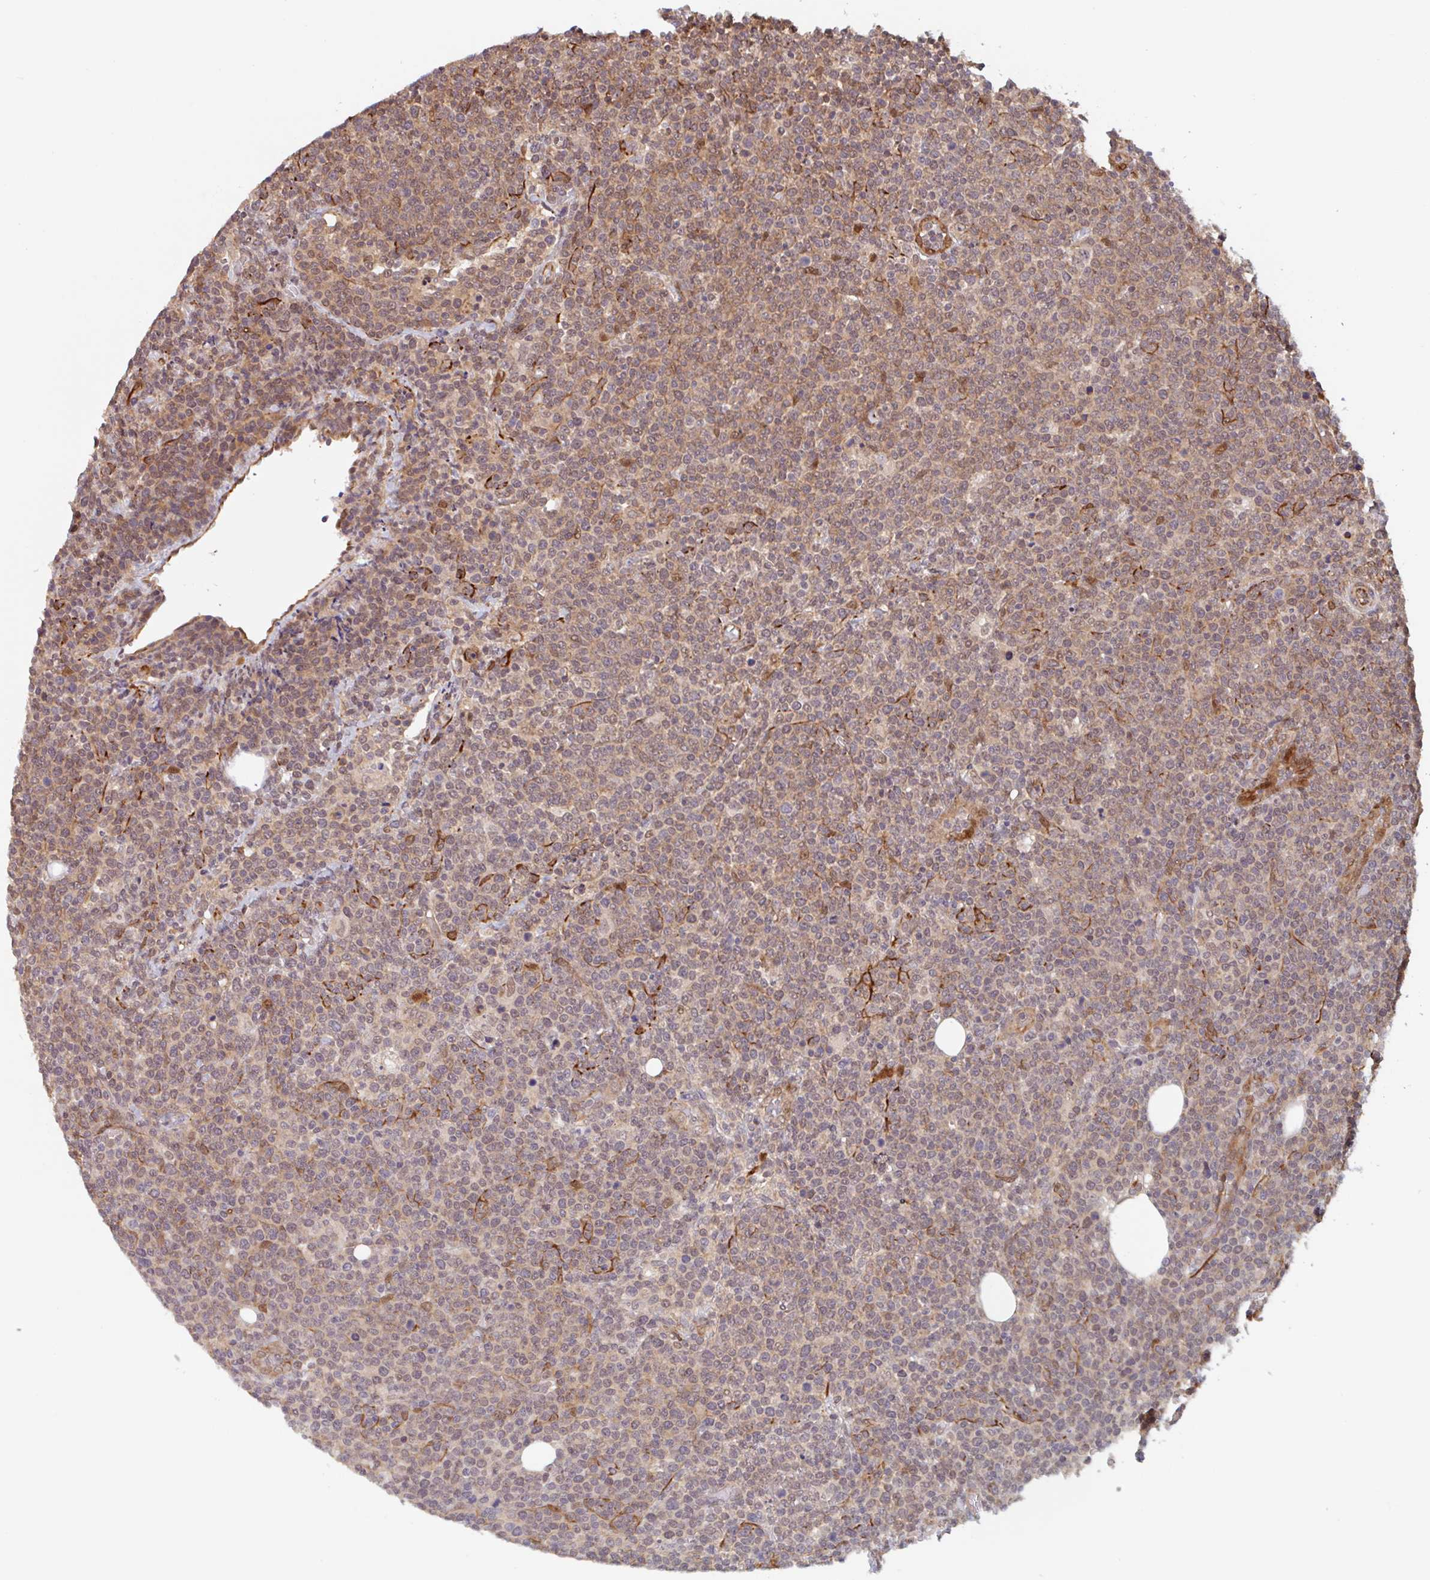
{"staining": {"intensity": "weak", "quantity": ">75%", "location": "cytoplasmic/membranous"}, "tissue": "lymphoma", "cell_type": "Tumor cells", "image_type": "cancer", "snomed": [{"axis": "morphology", "description": "Malignant lymphoma, non-Hodgkin's type, High grade"}, {"axis": "topography", "description": "Lymph node"}], "caption": "Protein analysis of lymphoma tissue exhibits weak cytoplasmic/membranous staining in about >75% of tumor cells. (Stains: DAB in brown, nuclei in blue, Microscopy: brightfield microscopy at high magnification).", "gene": "NUB1", "patient": {"sex": "male", "age": 61}}